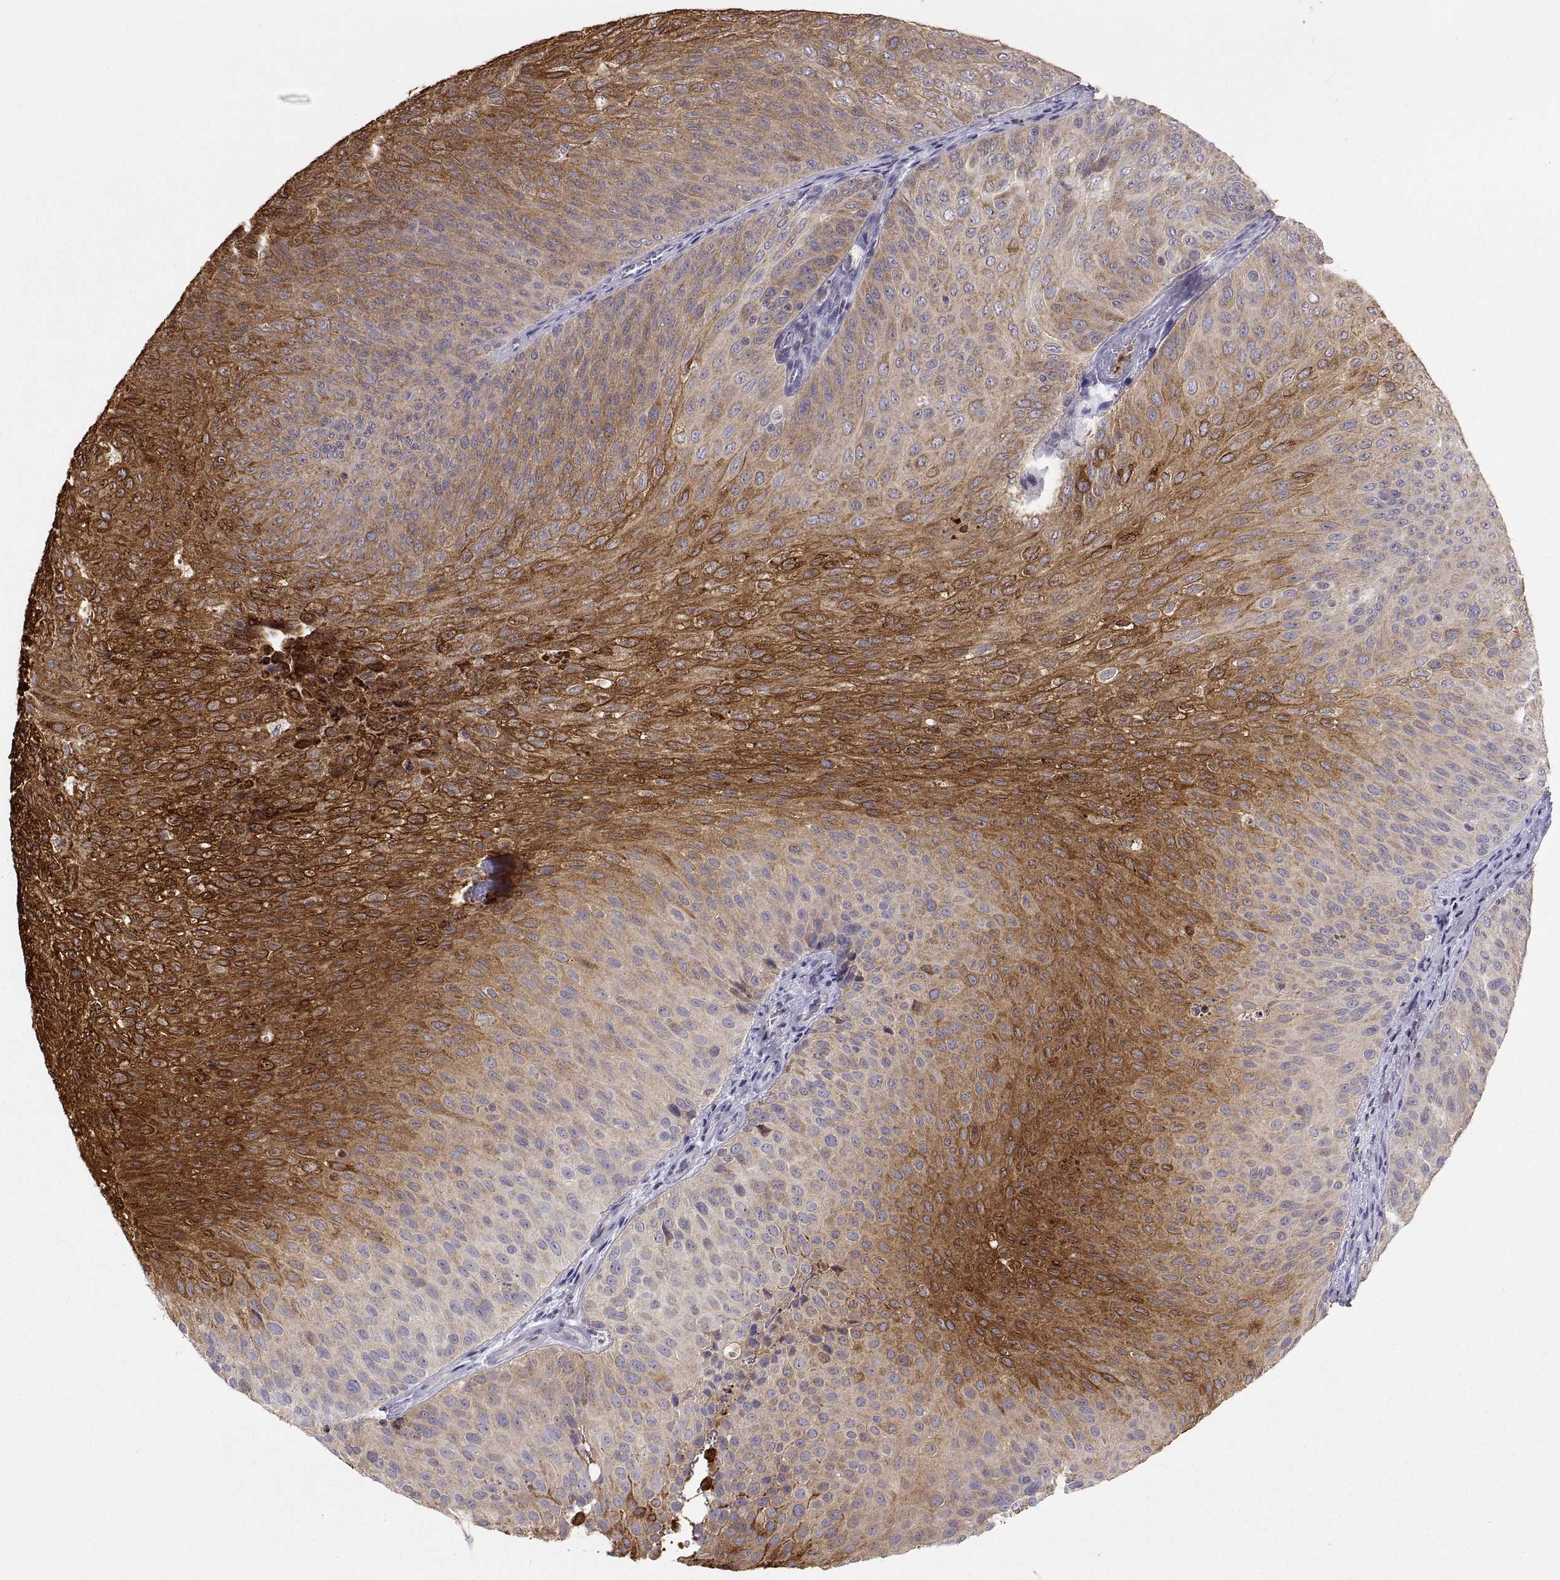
{"staining": {"intensity": "strong", "quantity": "25%-75%", "location": "cytoplasmic/membranous"}, "tissue": "urothelial cancer", "cell_type": "Tumor cells", "image_type": "cancer", "snomed": [{"axis": "morphology", "description": "Urothelial carcinoma, Low grade"}, {"axis": "topography", "description": "Urinary bladder"}], "caption": "Protein staining by immunohistochemistry exhibits strong cytoplasmic/membranous positivity in approximately 25%-75% of tumor cells in low-grade urothelial carcinoma.", "gene": "ERO1A", "patient": {"sex": "male", "age": 78}}